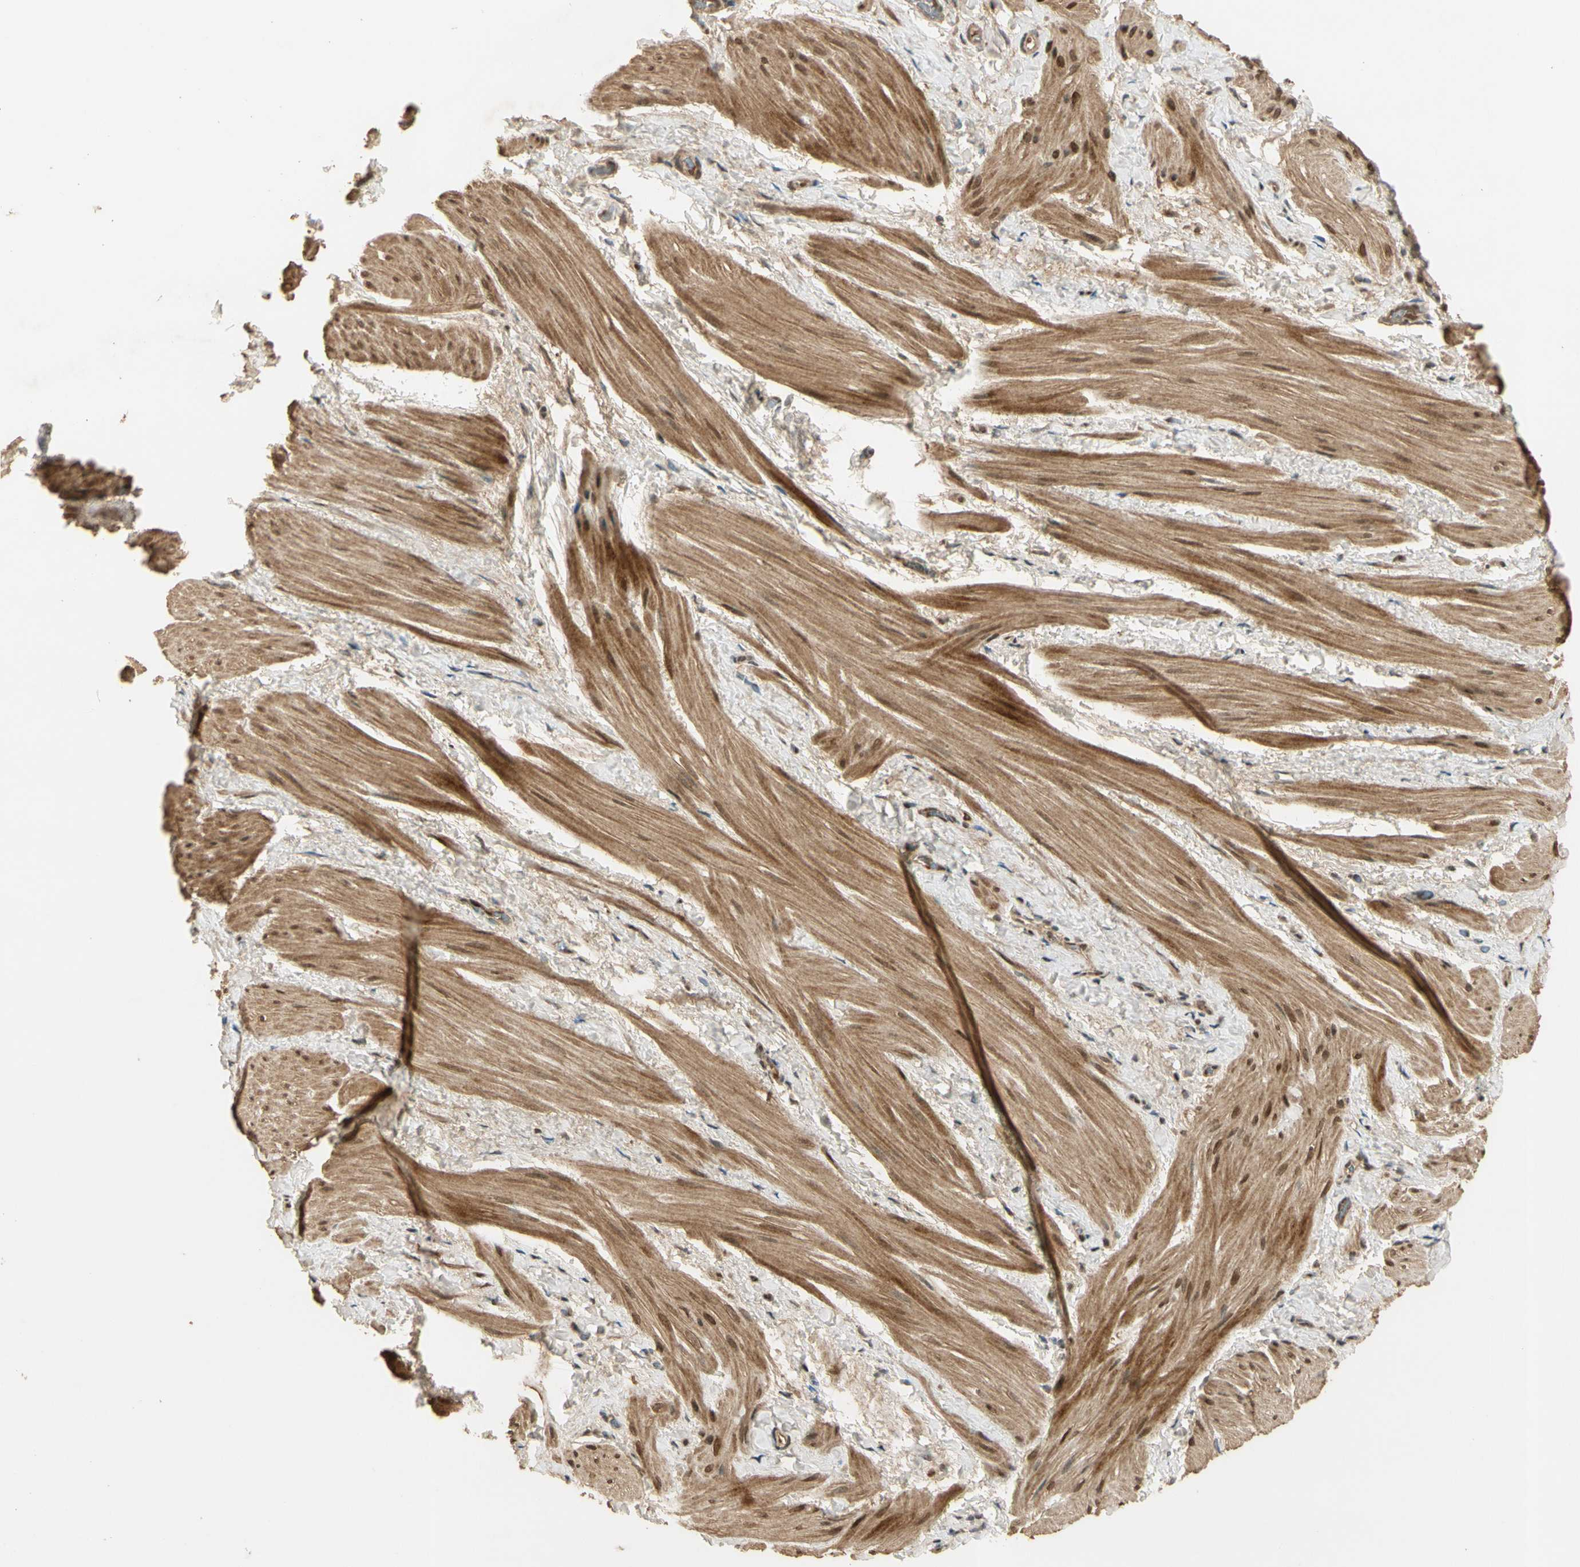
{"staining": {"intensity": "moderate", "quantity": ">75%", "location": "cytoplasmic/membranous,nuclear"}, "tissue": "smooth muscle", "cell_type": "Smooth muscle cells", "image_type": "normal", "snomed": [{"axis": "morphology", "description": "Normal tissue, NOS"}, {"axis": "topography", "description": "Smooth muscle"}], "caption": "Smooth muscle stained with immunohistochemistry (IHC) exhibits moderate cytoplasmic/membranous,nuclear expression in approximately >75% of smooth muscle cells.", "gene": "GMEB2", "patient": {"sex": "male", "age": 16}}